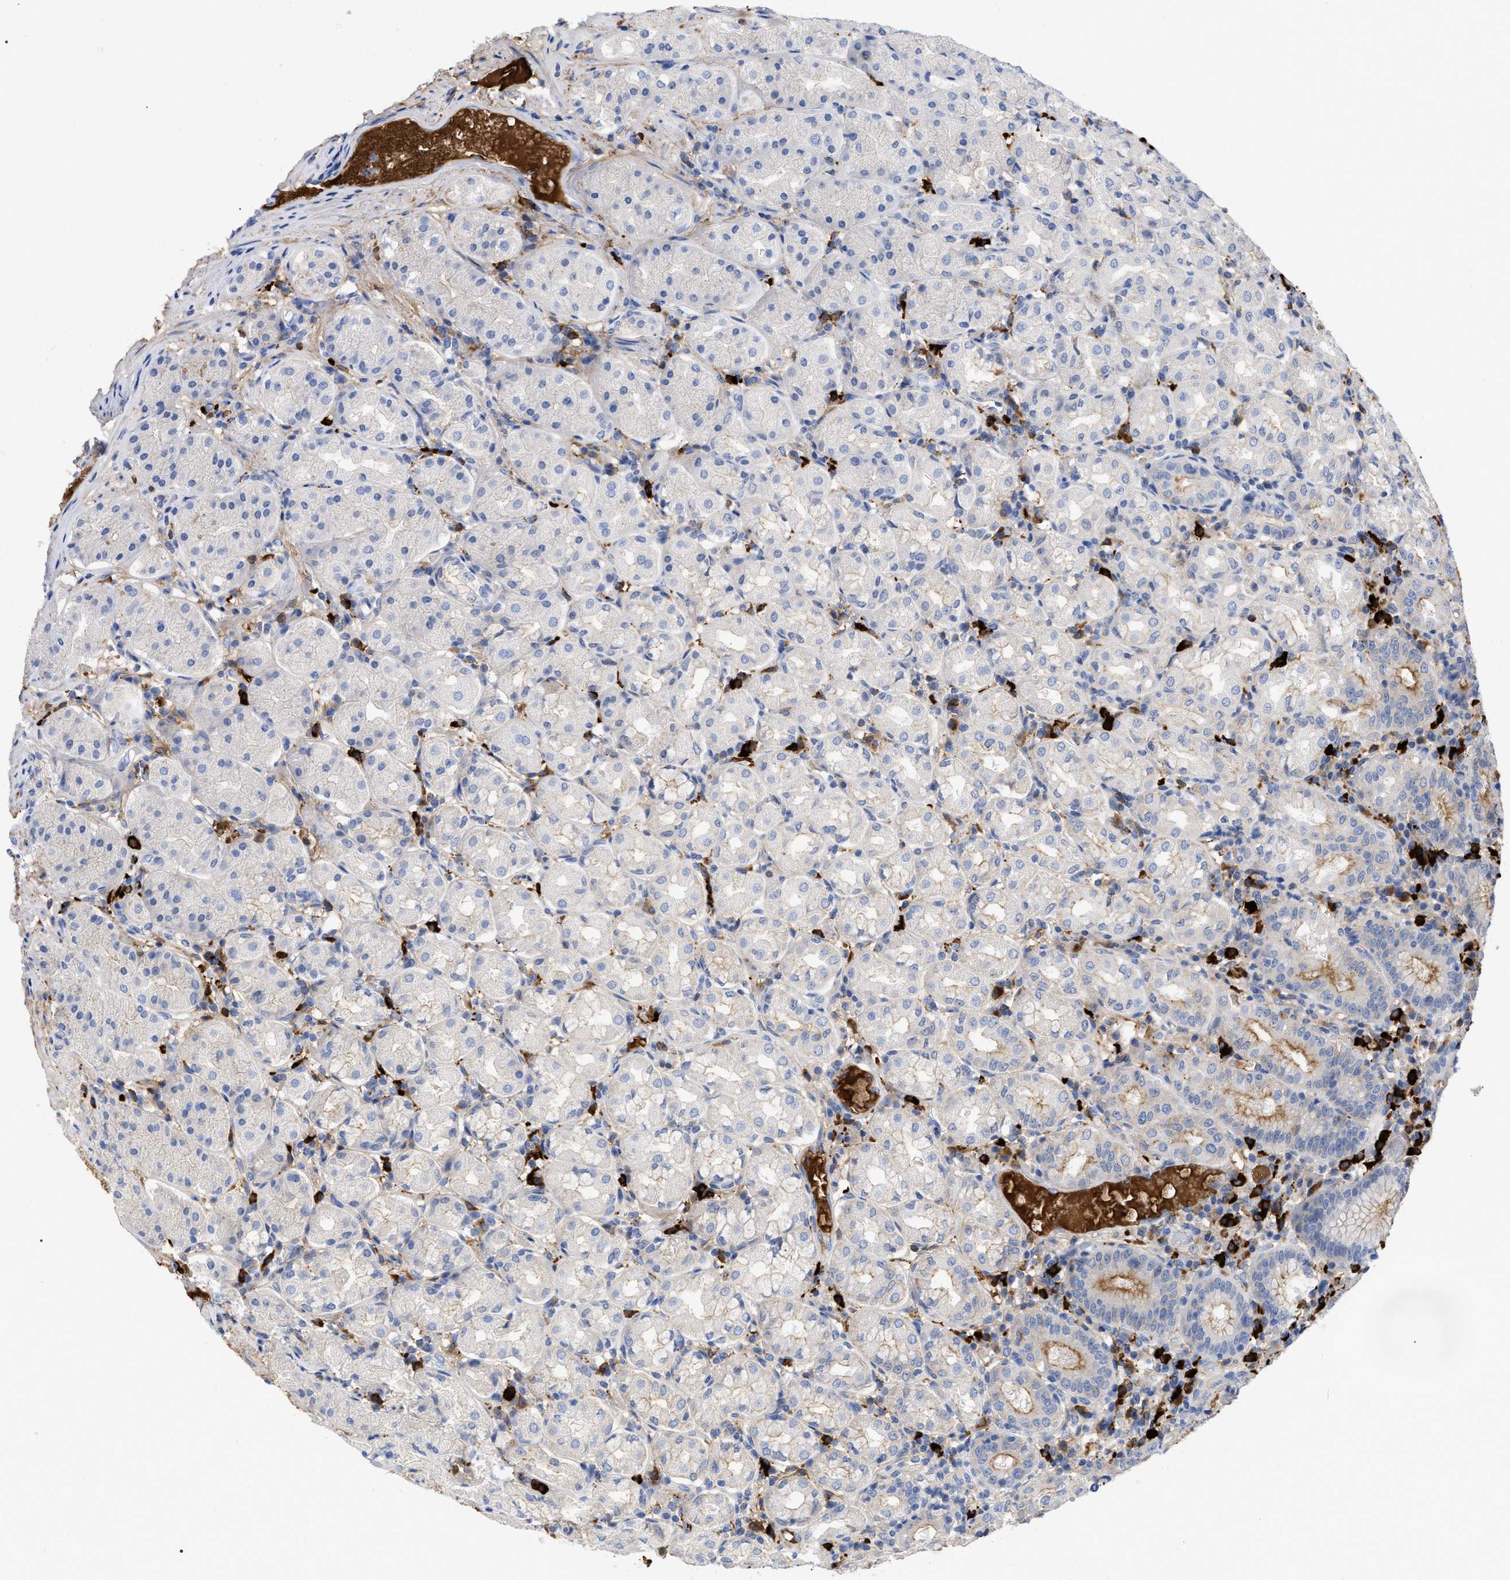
{"staining": {"intensity": "moderate", "quantity": "<25%", "location": "cytoplasmic/membranous"}, "tissue": "stomach", "cell_type": "Glandular cells", "image_type": "normal", "snomed": [{"axis": "morphology", "description": "Normal tissue, NOS"}, {"axis": "topography", "description": "Stomach"}, {"axis": "topography", "description": "Stomach, lower"}], "caption": "Glandular cells display low levels of moderate cytoplasmic/membranous positivity in about <25% of cells in normal human stomach. Using DAB (brown) and hematoxylin (blue) stains, captured at high magnification using brightfield microscopy.", "gene": "IGHV5", "patient": {"sex": "female", "age": 56}}